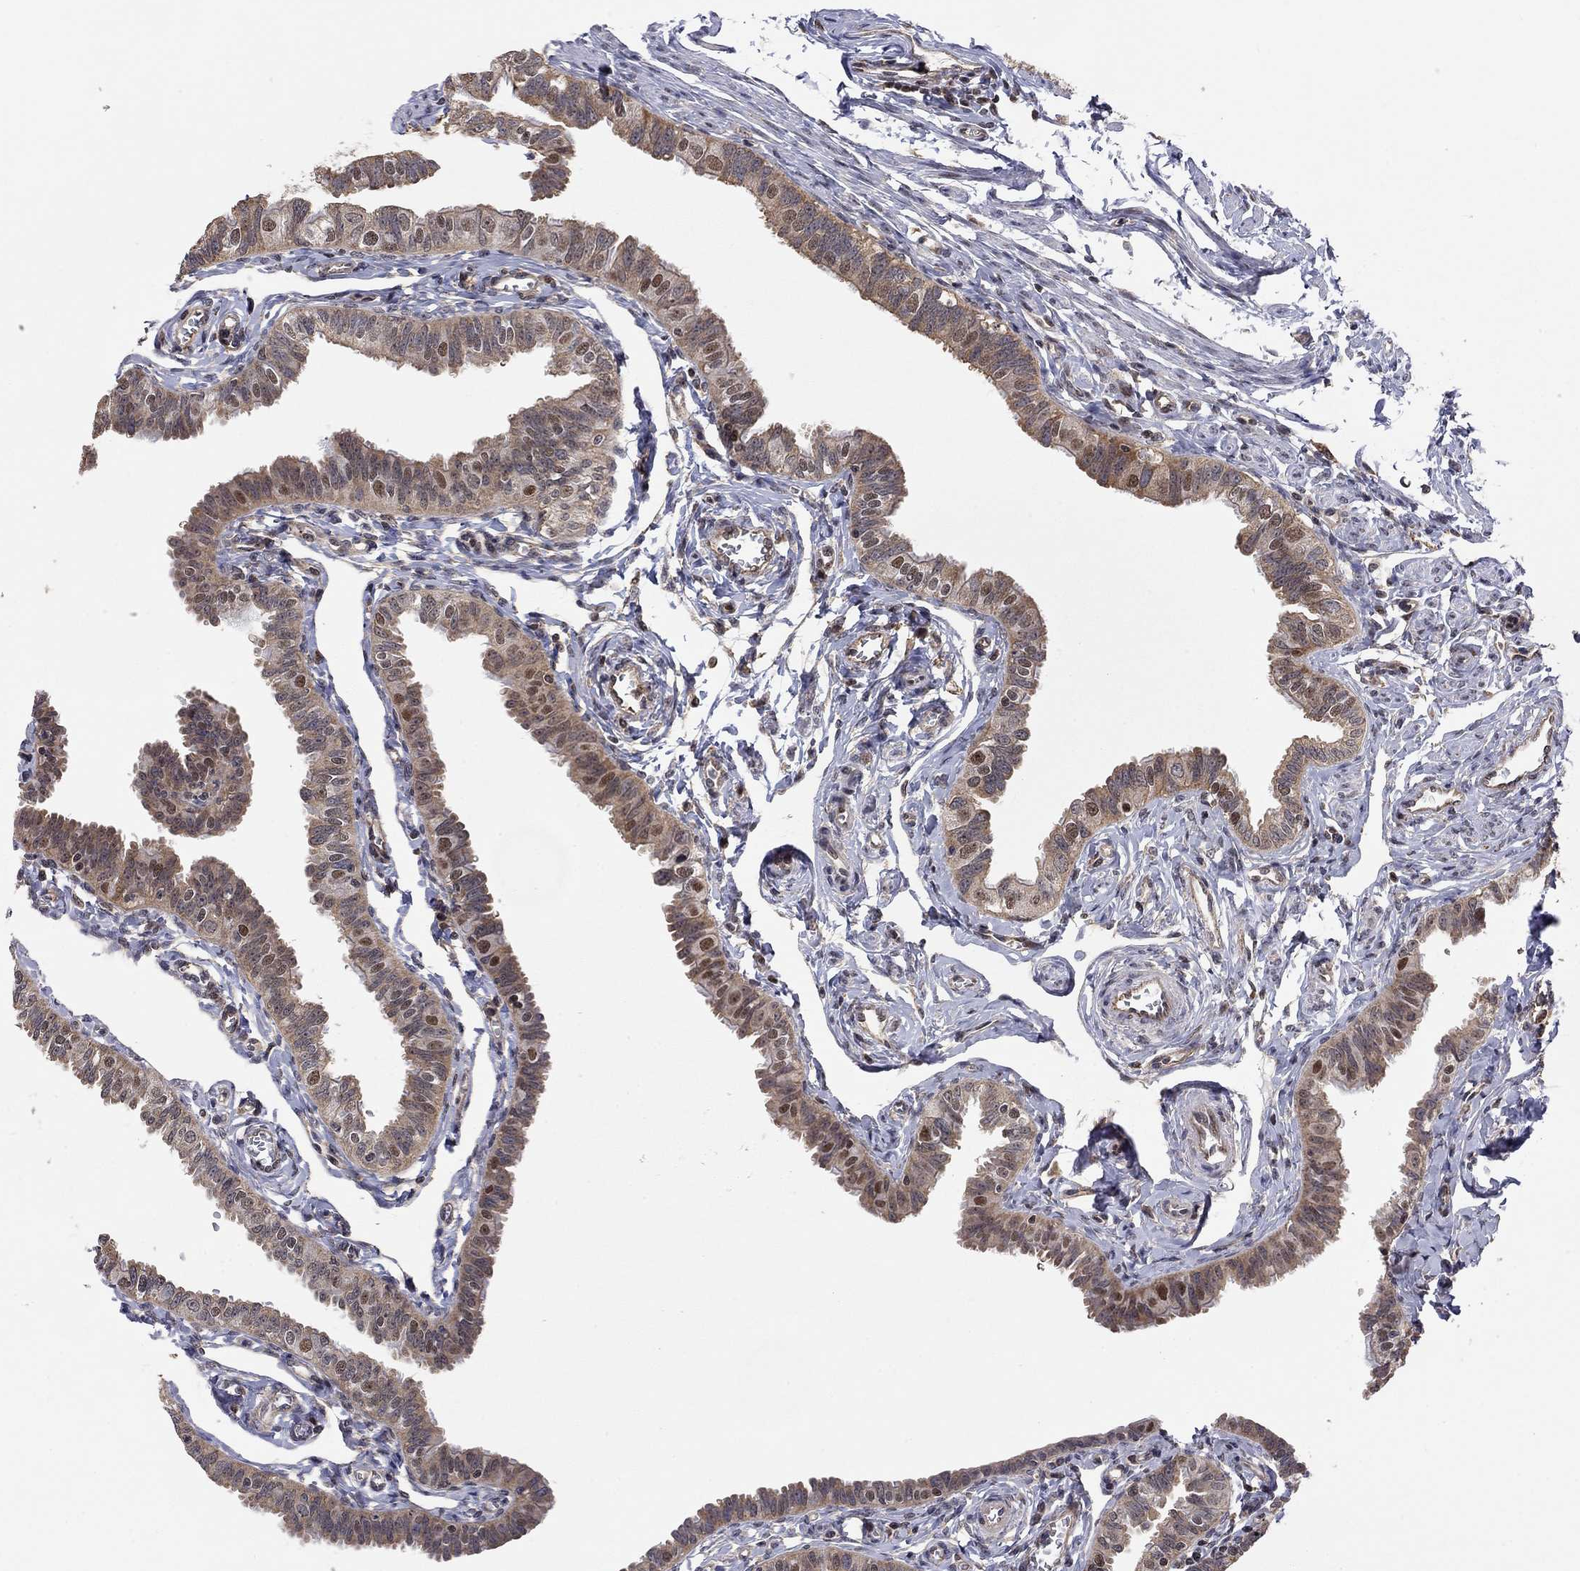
{"staining": {"intensity": "moderate", "quantity": "25%-75%", "location": "cytoplasmic/membranous,nuclear"}, "tissue": "fallopian tube", "cell_type": "Glandular cells", "image_type": "normal", "snomed": [{"axis": "morphology", "description": "Normal tissue, NOS"}, {"axis": "topography", "description": "Fallopian tube"}], "caption": "Immunohistochemistry (IHC) photomicrograph of unremarkable fallopian tube: human fallopian tube stained using IHC reveals medium levels of moderate protein expression localized specifically in the cytoplasmic/membranous,nuclear of glandular cells, appearing as a cytoplasmic/membranous,nuclear brown color.", "gene": "TDP1", "patient": {"sex": "female", "age": 54}}